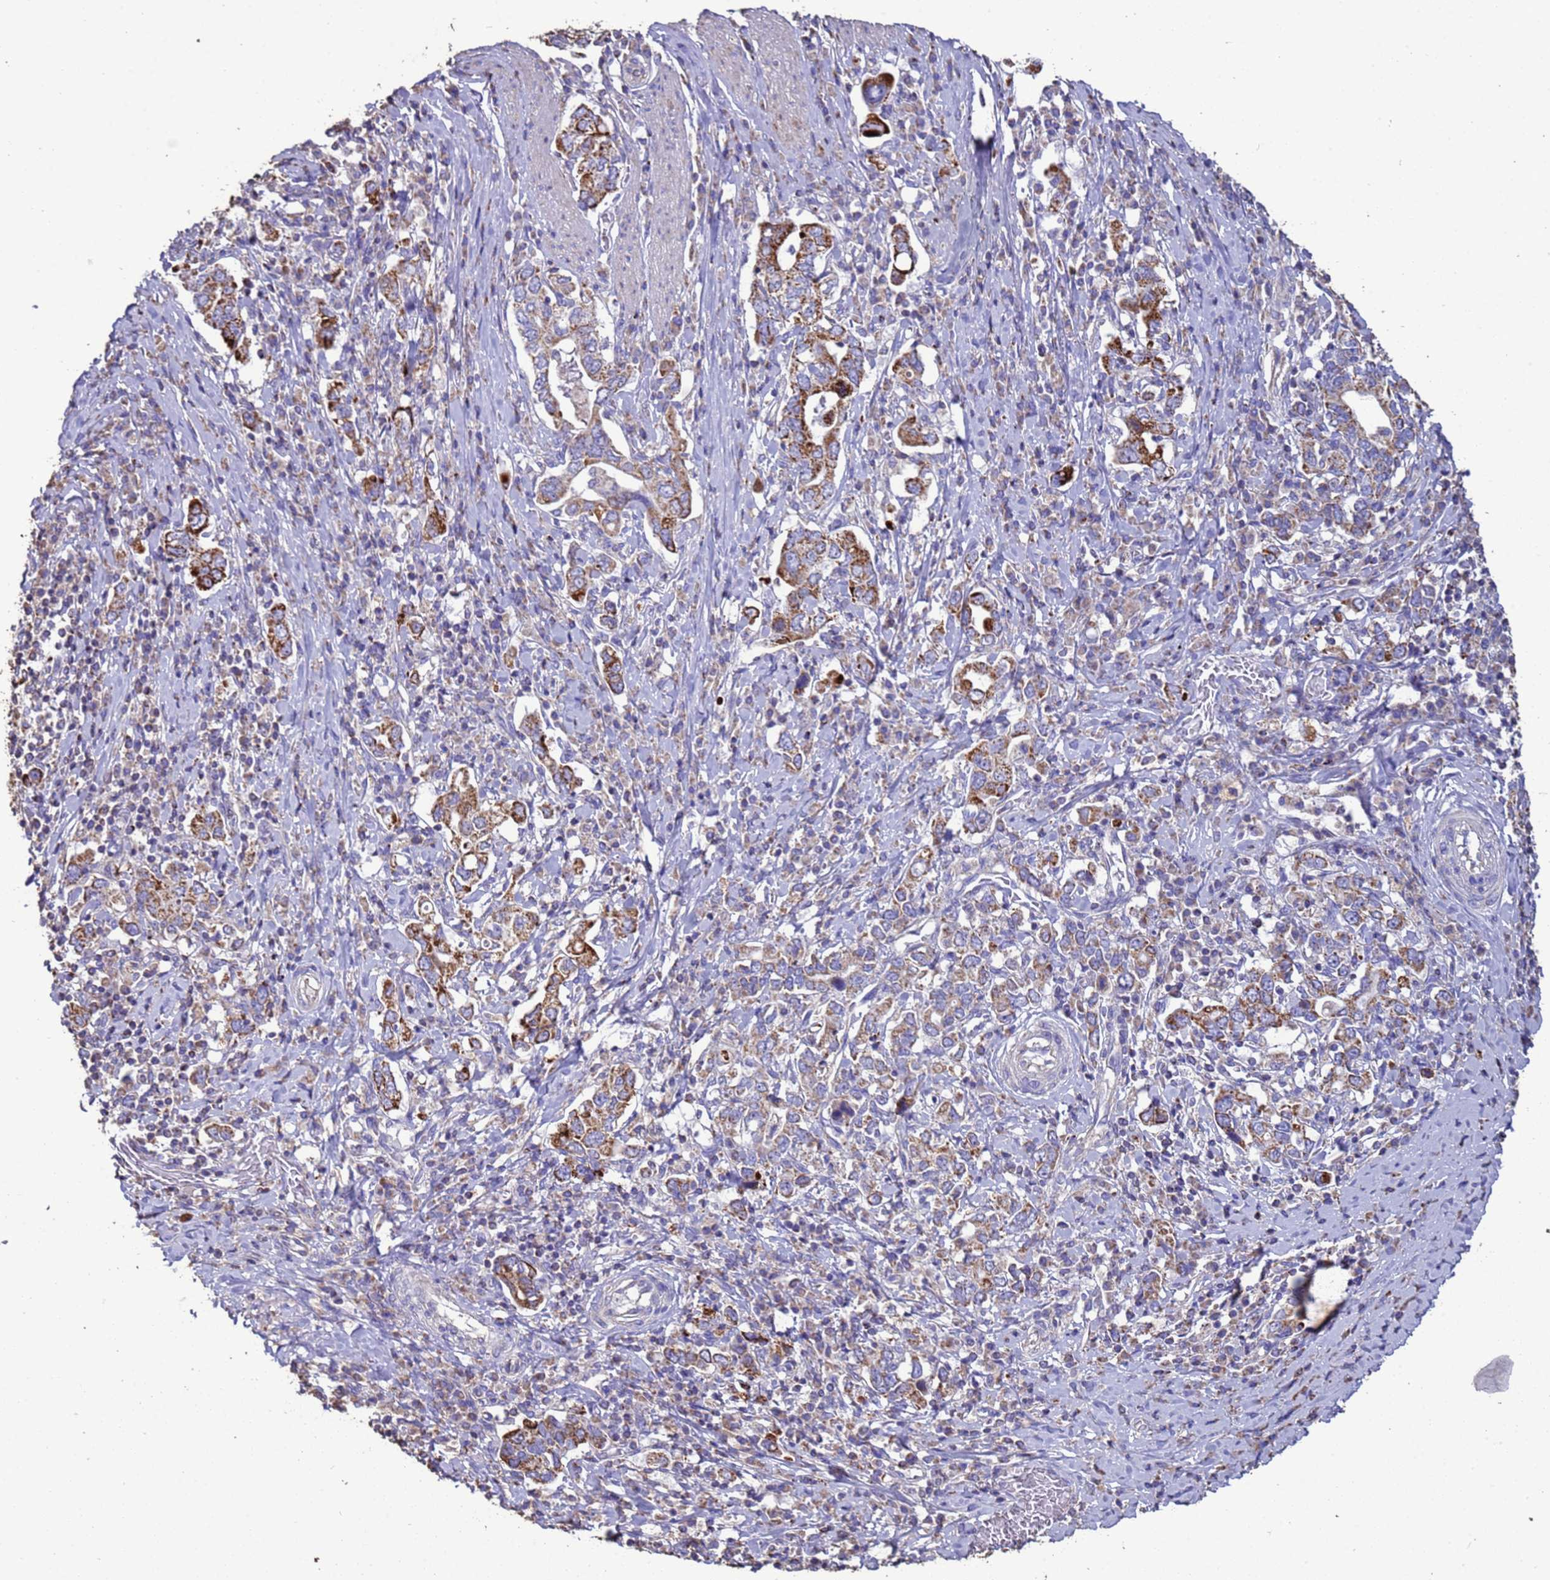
{"staining": {"intensity": "moderate", "quantity": ">75%", "location": "cytoplasmic/membranous"}, "tissue": "stomach cancer", "cell_type": "Tumor cells", "image_type": "cancer", "snomed": [{"axis": "morphology", "description": "Adenocarcinoma, NOS"}, {"axis": "topography", "description": "Stomach, upper"}, {"axis": "topography", "description": "Stomach"}], "caption": "A medium amount of moderate cytoplasmic/membranous staining is appreciated in approximately >75% of tumor cells in stomach cancer tissue. The protein of interest is shown in brown color, while the nuclei are stained blue.", "gene": "ZNFX1", "patient": {"sex": "male", "age": 62}}